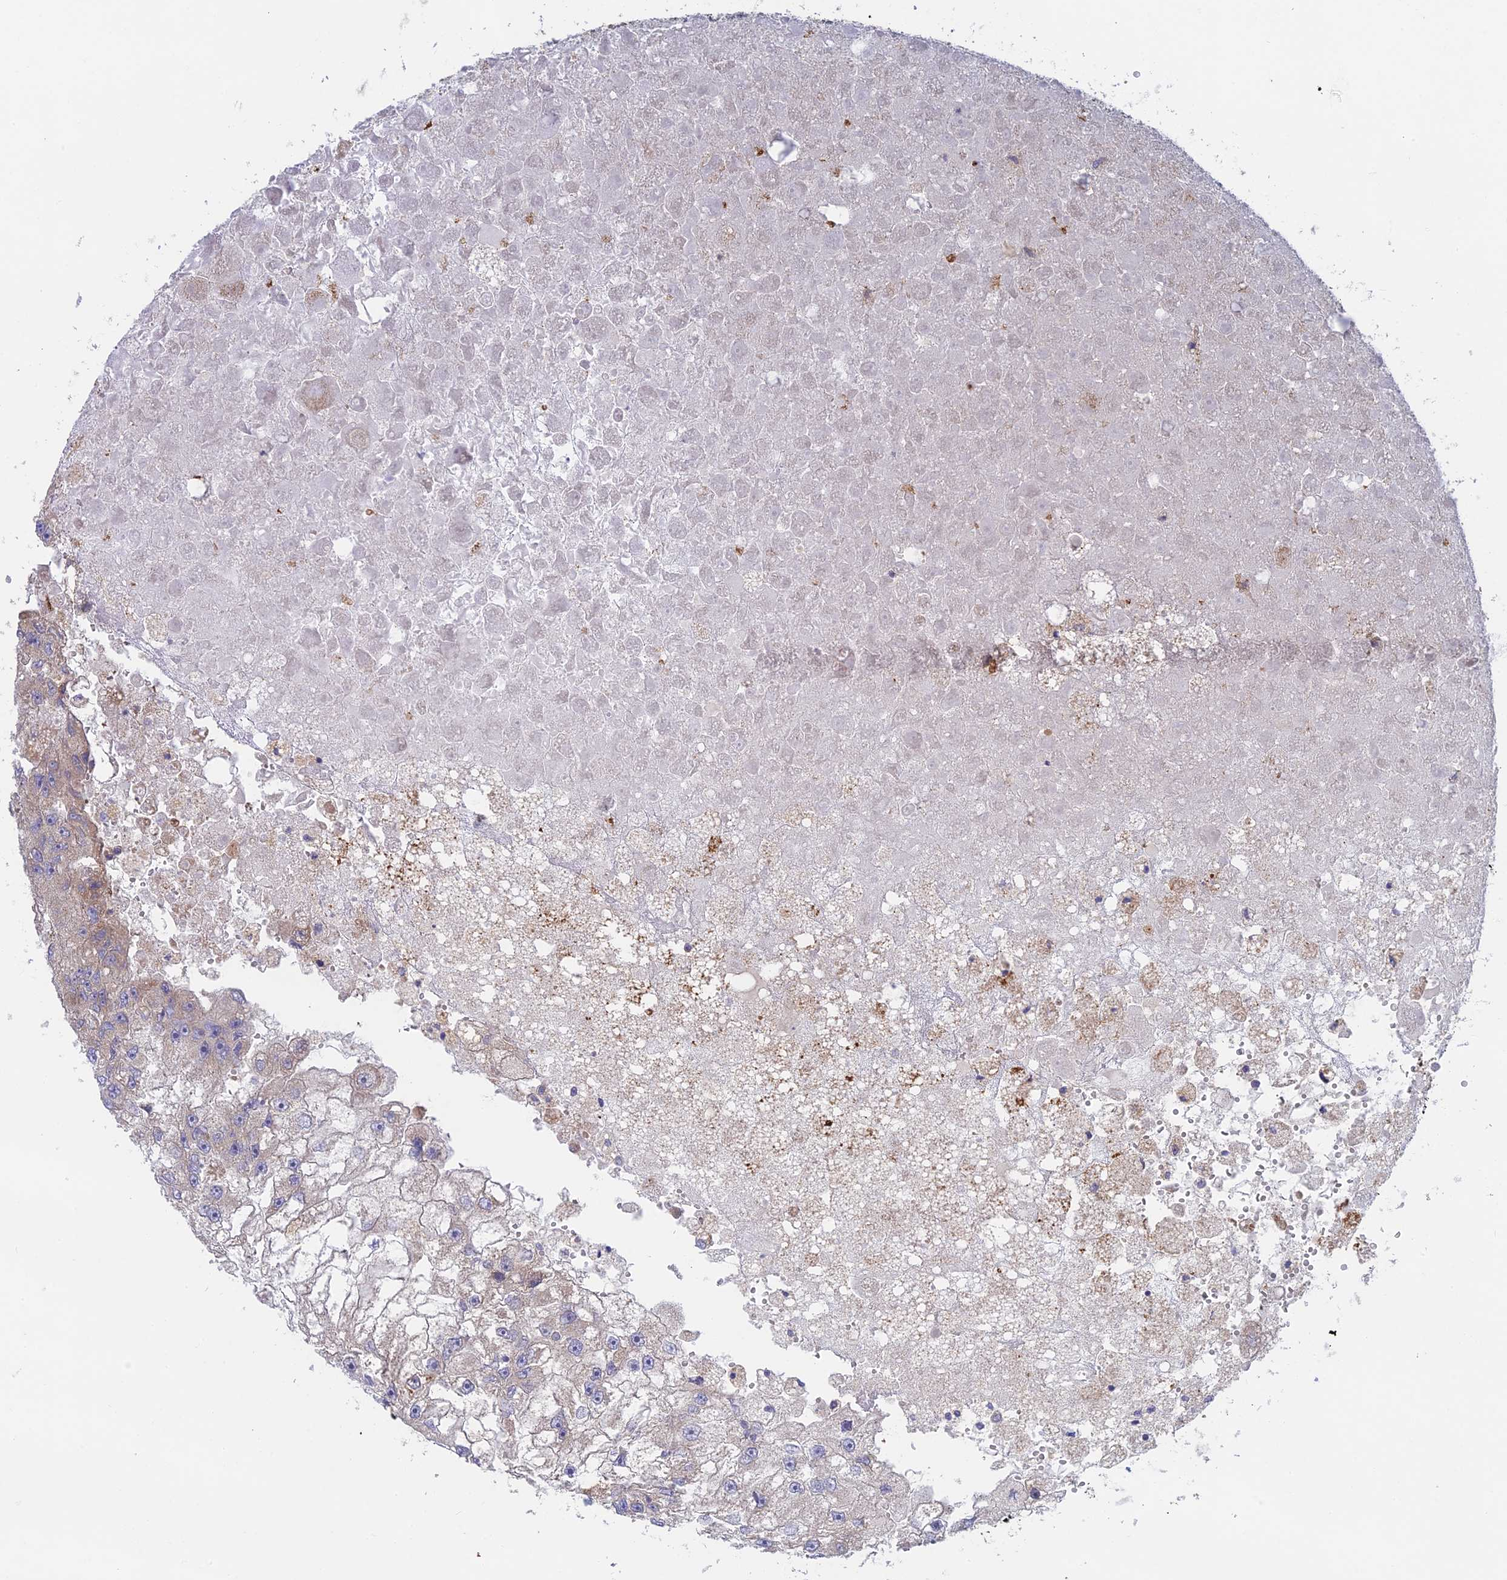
{"staining": {"intensity": "moderate", "quantity": "<25%", "location": "cytoplasmic/membranous"}, "tissue": "renal cancer", "cell_type": "Tumor cells", "image_type": "cancer", "snomed": [{"axis": "morphology", "description": "Adenocarcinoma, NOS"}, {"axis": "topography", "description": "Kidney"}], "caption": "Immunohistochemical staining of adenocarcinoma (renal) demonstrates moderate cytoplasmic/membranous protein positivity in approximately <25% of tumor cells.", "gene": "INCA1", "patient": {"sex": "male", "age": 63}}